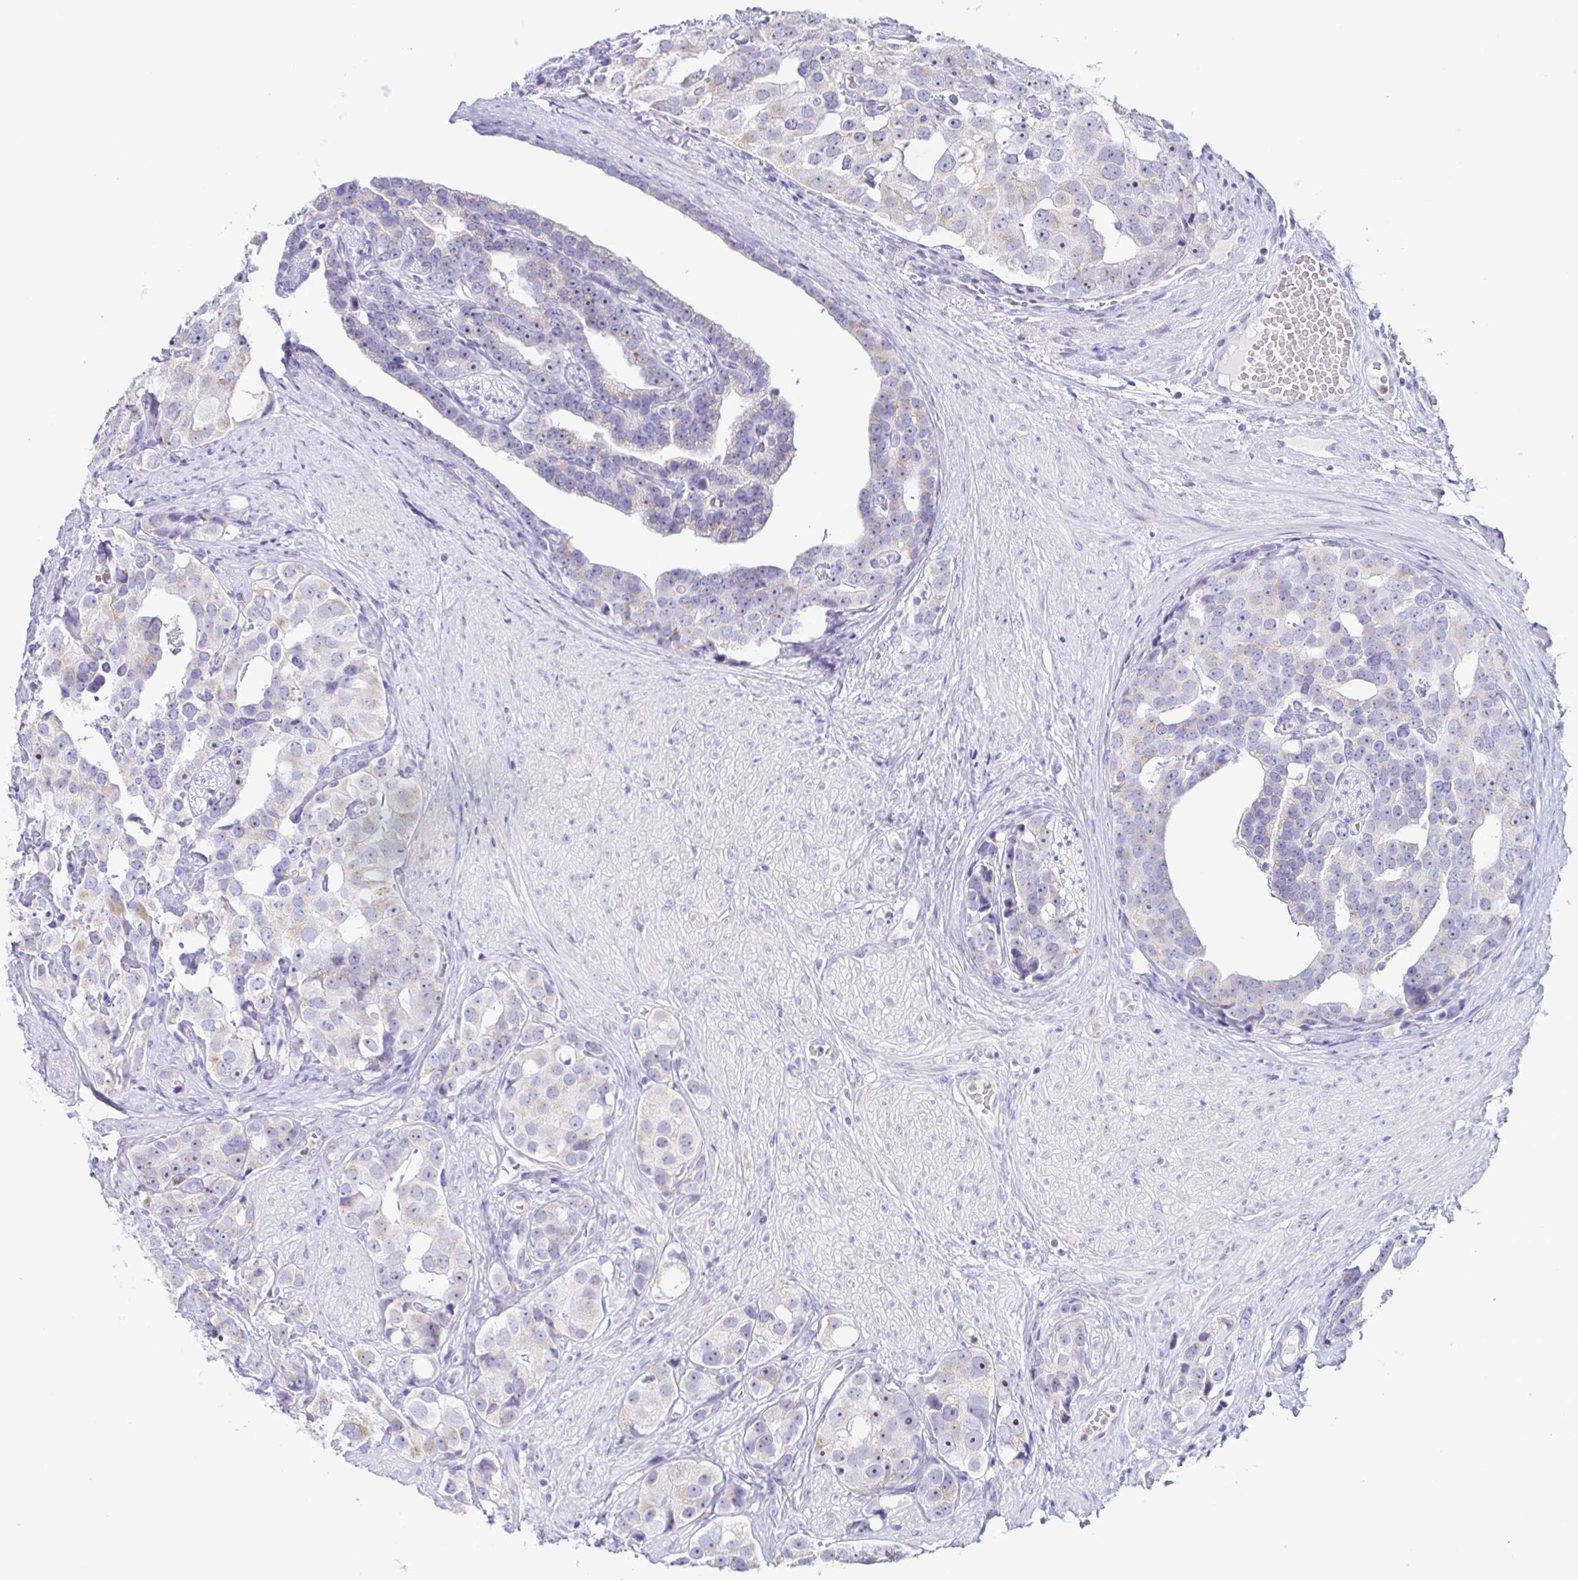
{"staining": {"intensity": "negative", "quantity": "none", "location": "none"}, "tissue": "prostate cancer", "cell_type": "Tumor cells", "image_type": "cancer", "snomed": [{"axis": "morphology", "description": "Adenocarcinoma, High grade"}, {"axis": "topography", "description": "Prostate"}], "caption": "Immunohistochemical staining of human adenocarcinoma (high-grade) (prostate) displays no significant staining in tumor cells.", "gene": "AZU1", "patient": {"sex": "male", "age": 71}}